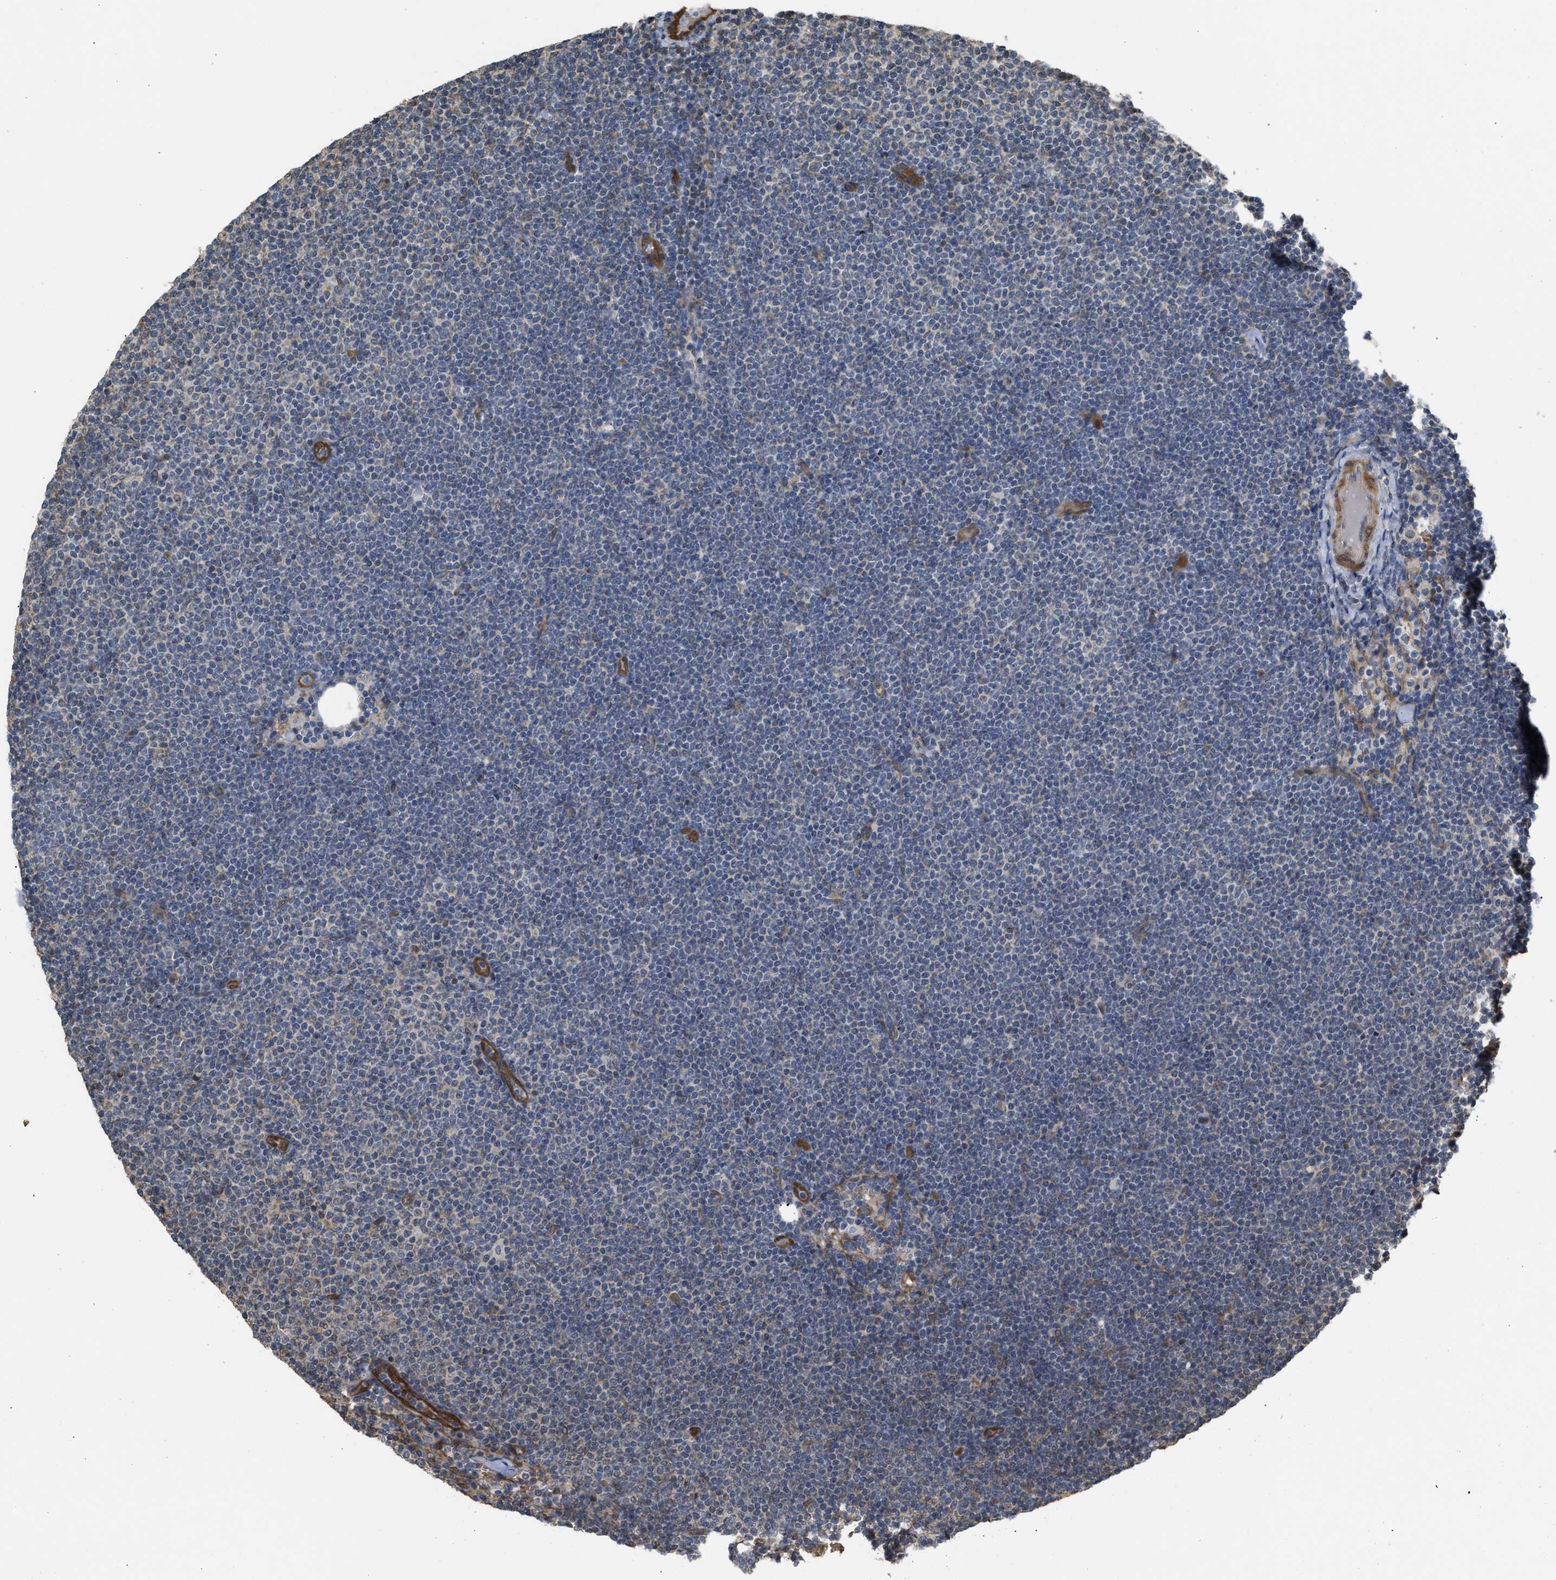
{"staining": {"intensity": "negative", "quantity": "none", "location": "none"}, "tissue": "lymphoma", "cell_type": "Tumor cells", "image_type": "cancer", "snomed": [{"axis": "morphology", "description": "Malignant lymphoma, non-Hodgkin's type, Low grade"}, {"axis": "topography", "description": "Lymph node"}], "caption": "IHC micrograph of lymphoma stained for a protein (brown), which demonstrates no positivity in tumor cells.", "gene": "BAG3", "patient": {"sex": "female", "age": 53}}